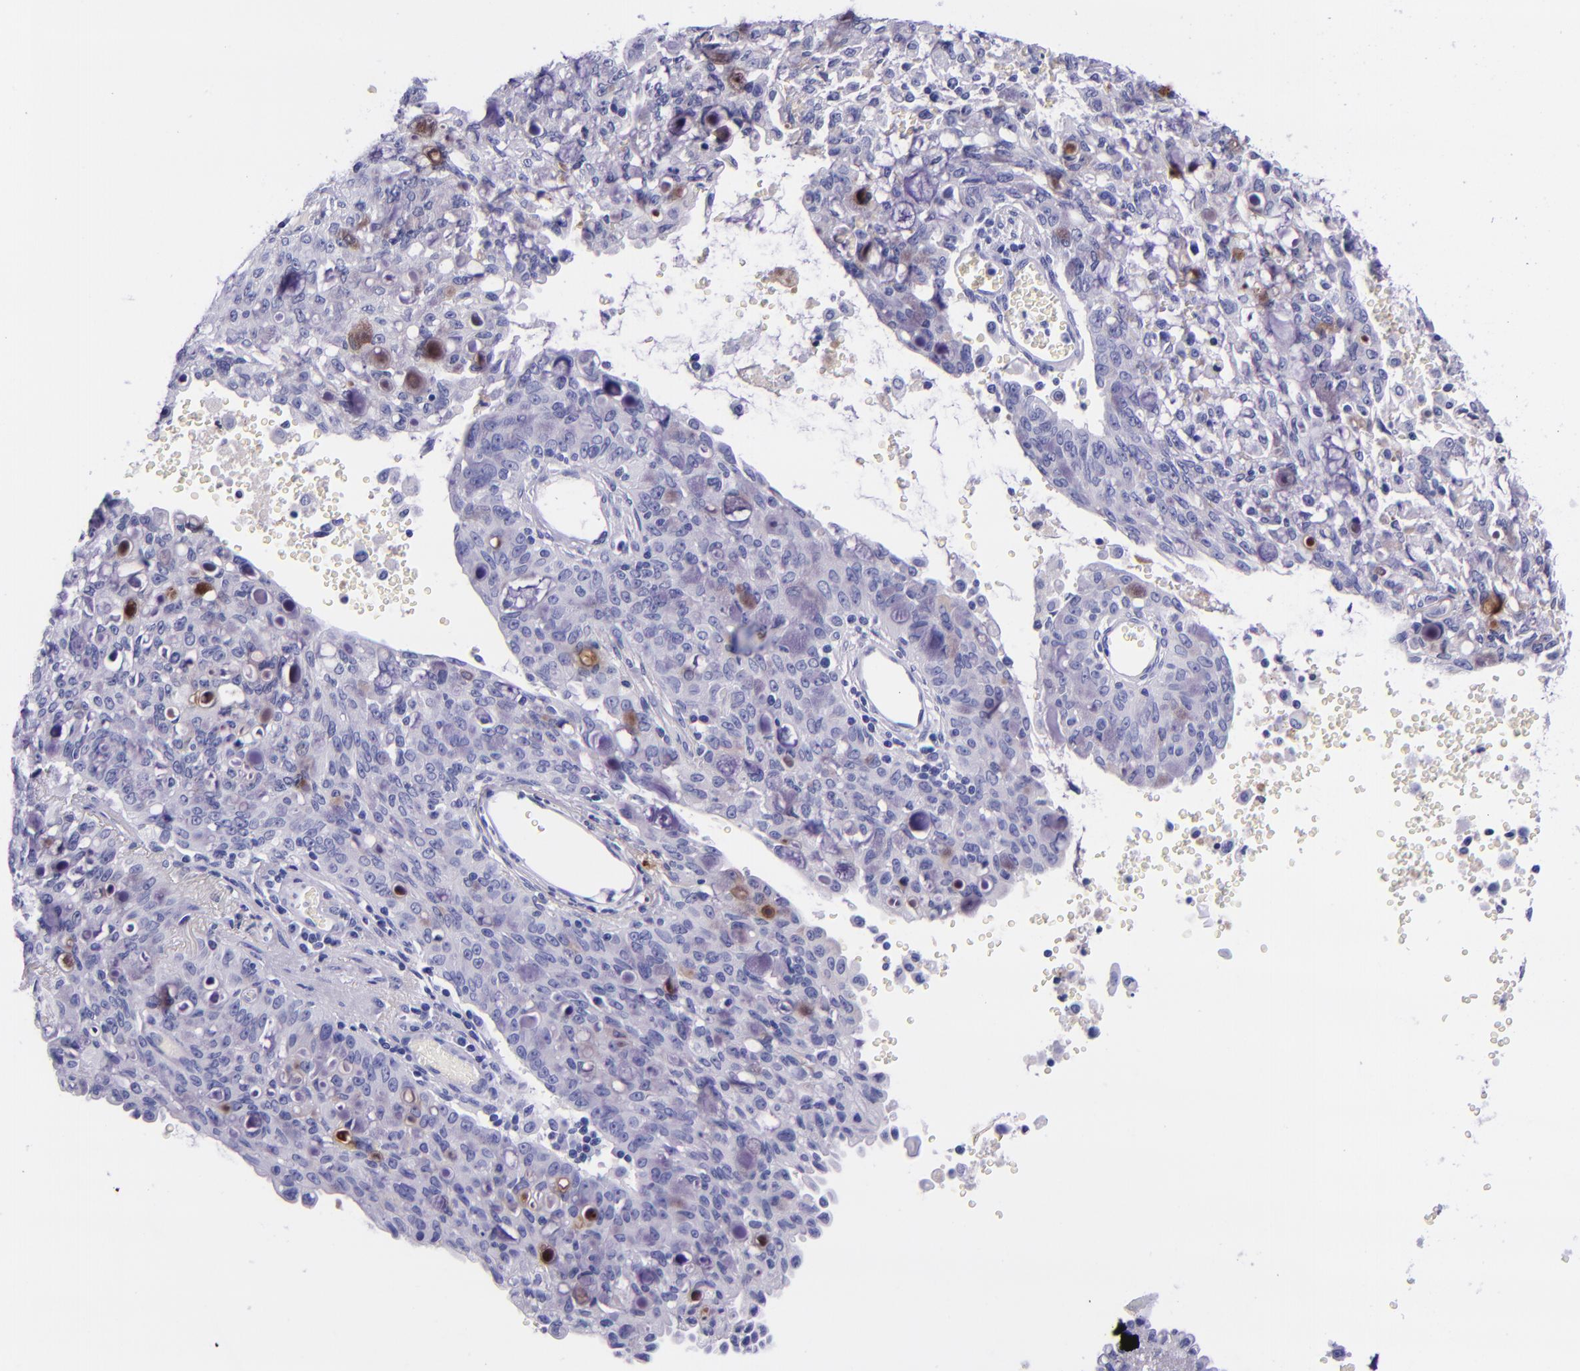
{"staining": {"intensity": "negative", "quantity": "none", "location": "none"}, "tissue": "lung cancer", "cell_type": "Tumor cells", "image_type": "cancer", "snomed": [{"axis": "morphology", "description": "Adenocarcinoma, NOS"}, {"axis": "topography", "description": "Lung"}], "caption": "A high-resolution micrograph shows immunohistochemistry staining of lung cancer, which demonstrates no significant staining in tumor cells.", "gene": "SLPI", "patient": {"sex": "female", "age": 44}}